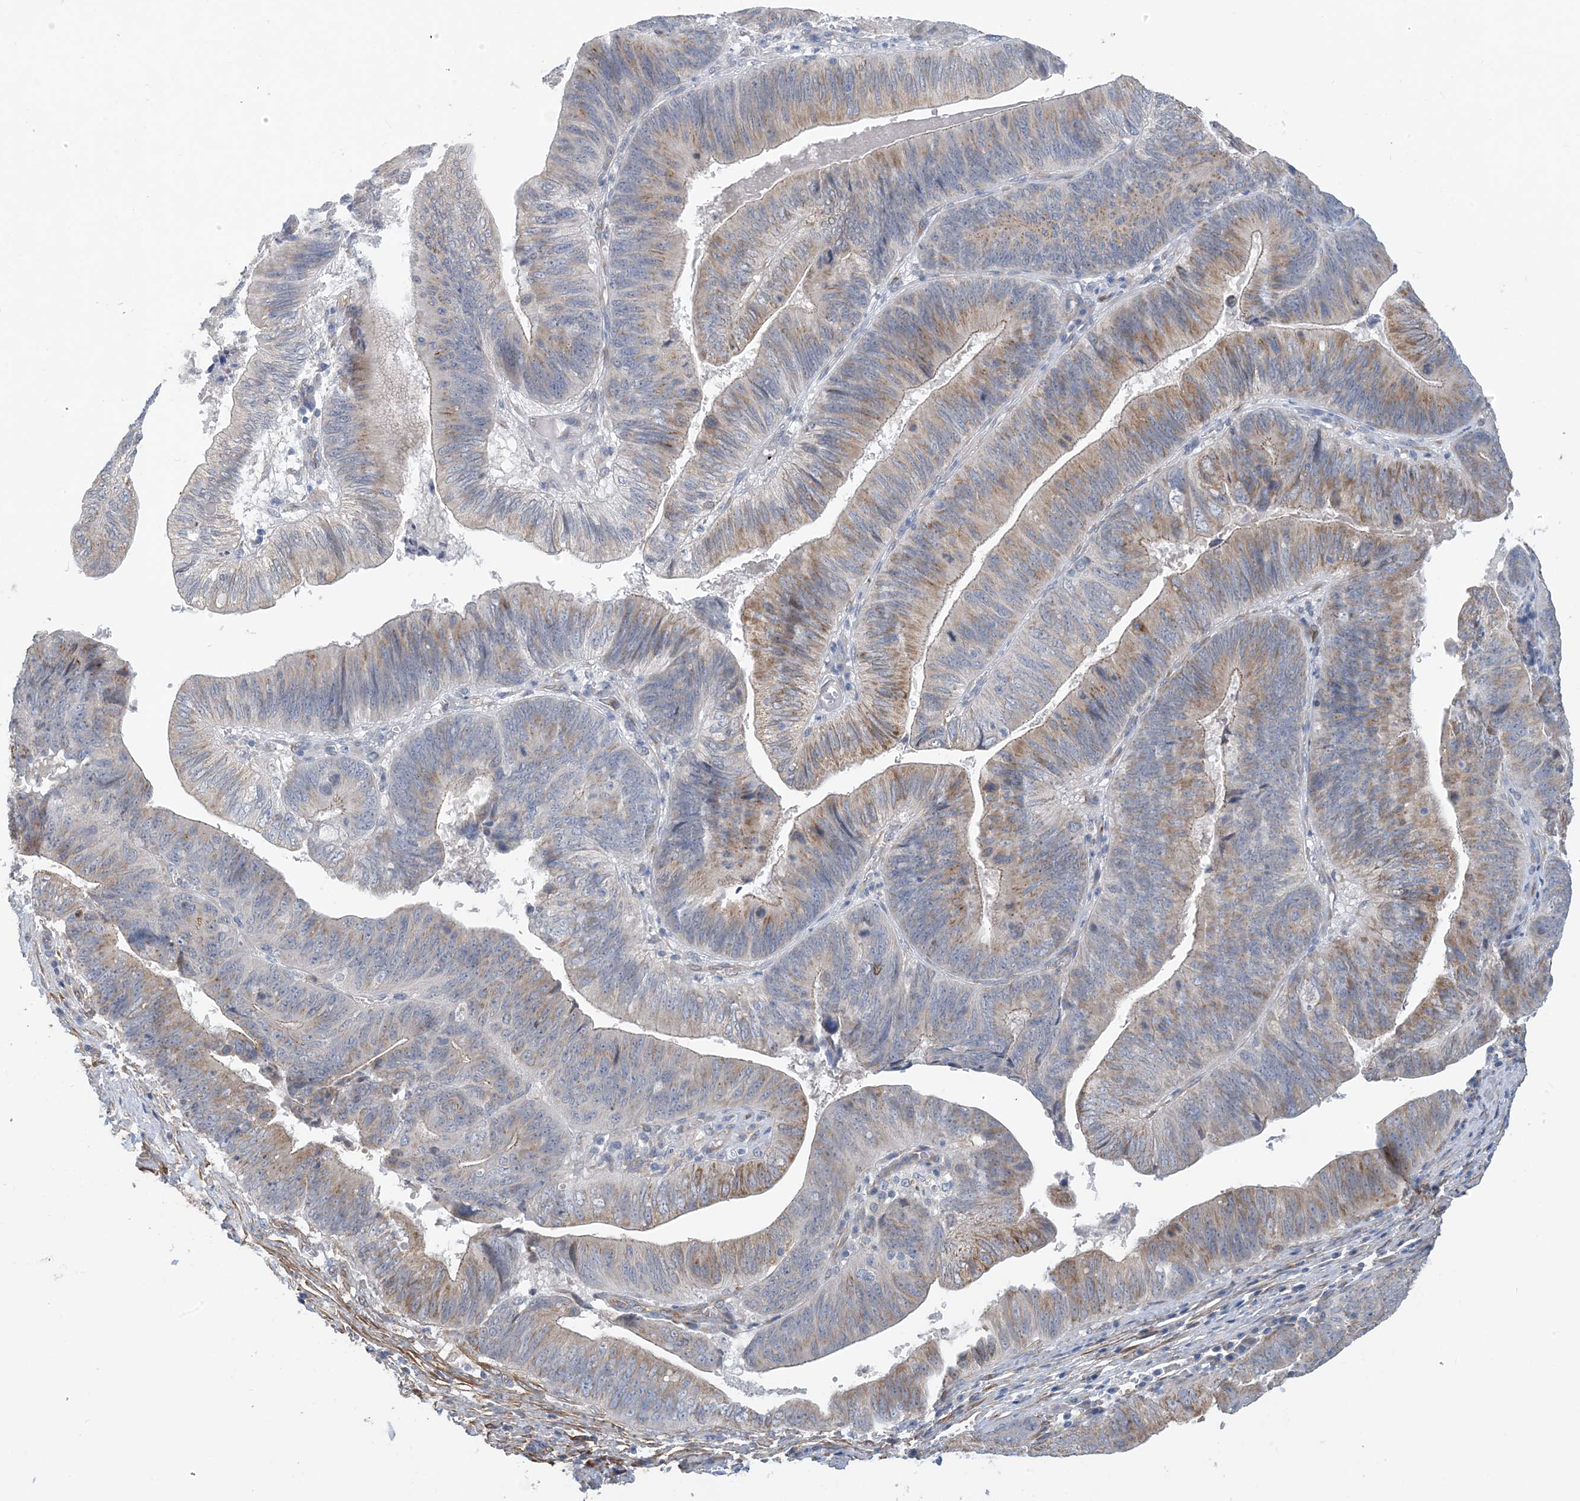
{"staining": {"intensity": "moderate", "quantity": "25%-75%", "location": "cytoplasmic/membranous"}, "tissue": "pancreatic cancer", "cell_type": "Tumor cells", "image_type": "cancer", "snomed": [{"axis": "morphology", "description": "Adenocarcinoma, NOS"}, {"axis": "topography", "description": "Pancreas"}], "caption": "This is an image of immunohistochemistry (IHC) staining of pancreatic cancer (adenocarcinoma), which shows moderate staining in the cytoplasmic/membranous of tumor cells.", "gene": "EIF2A", "patient": {"sex": "male", "age": 63}}